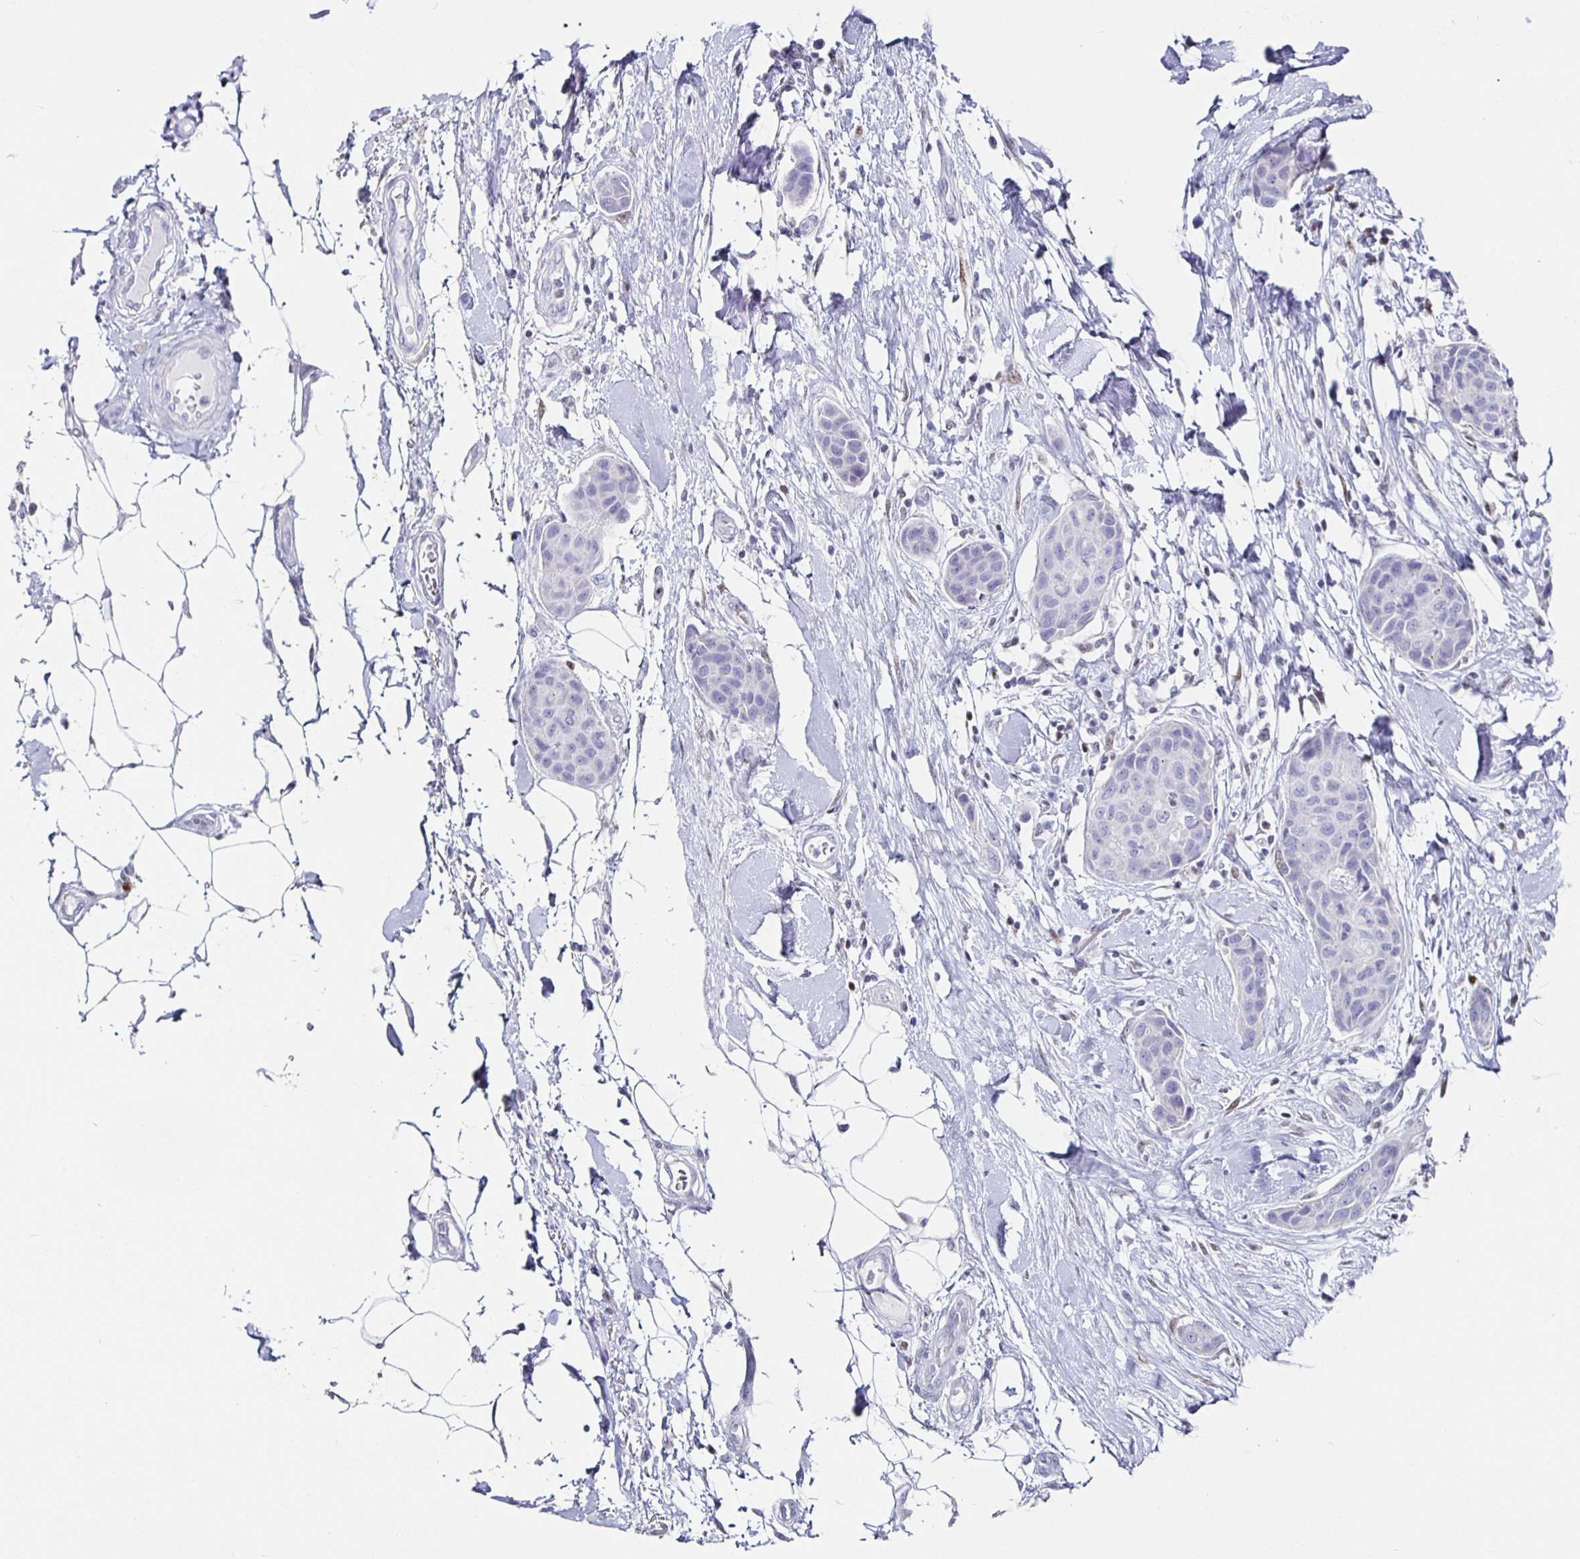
{"staining": {"intensity": "negative", "quantity": "none", "location": "none"}, "tissue": "breast cancer", "cell_type": "Tumor cells", "image_type": "cancer", "snomed": [{"axis": "morphology", "description": "Duct carcinoma"}, {"axis": "topography", "description": "Breast"}, {"axis": "topography", "description": "Lymph node"}], "caption": "High power microscopy image of an immunohistochemistry histopathology image of breast intraductal carcinoma, revealing no significant positivity in tumor cells.", "gene": "RUNX2", "patient": {"sex": "female", "age": 80}}